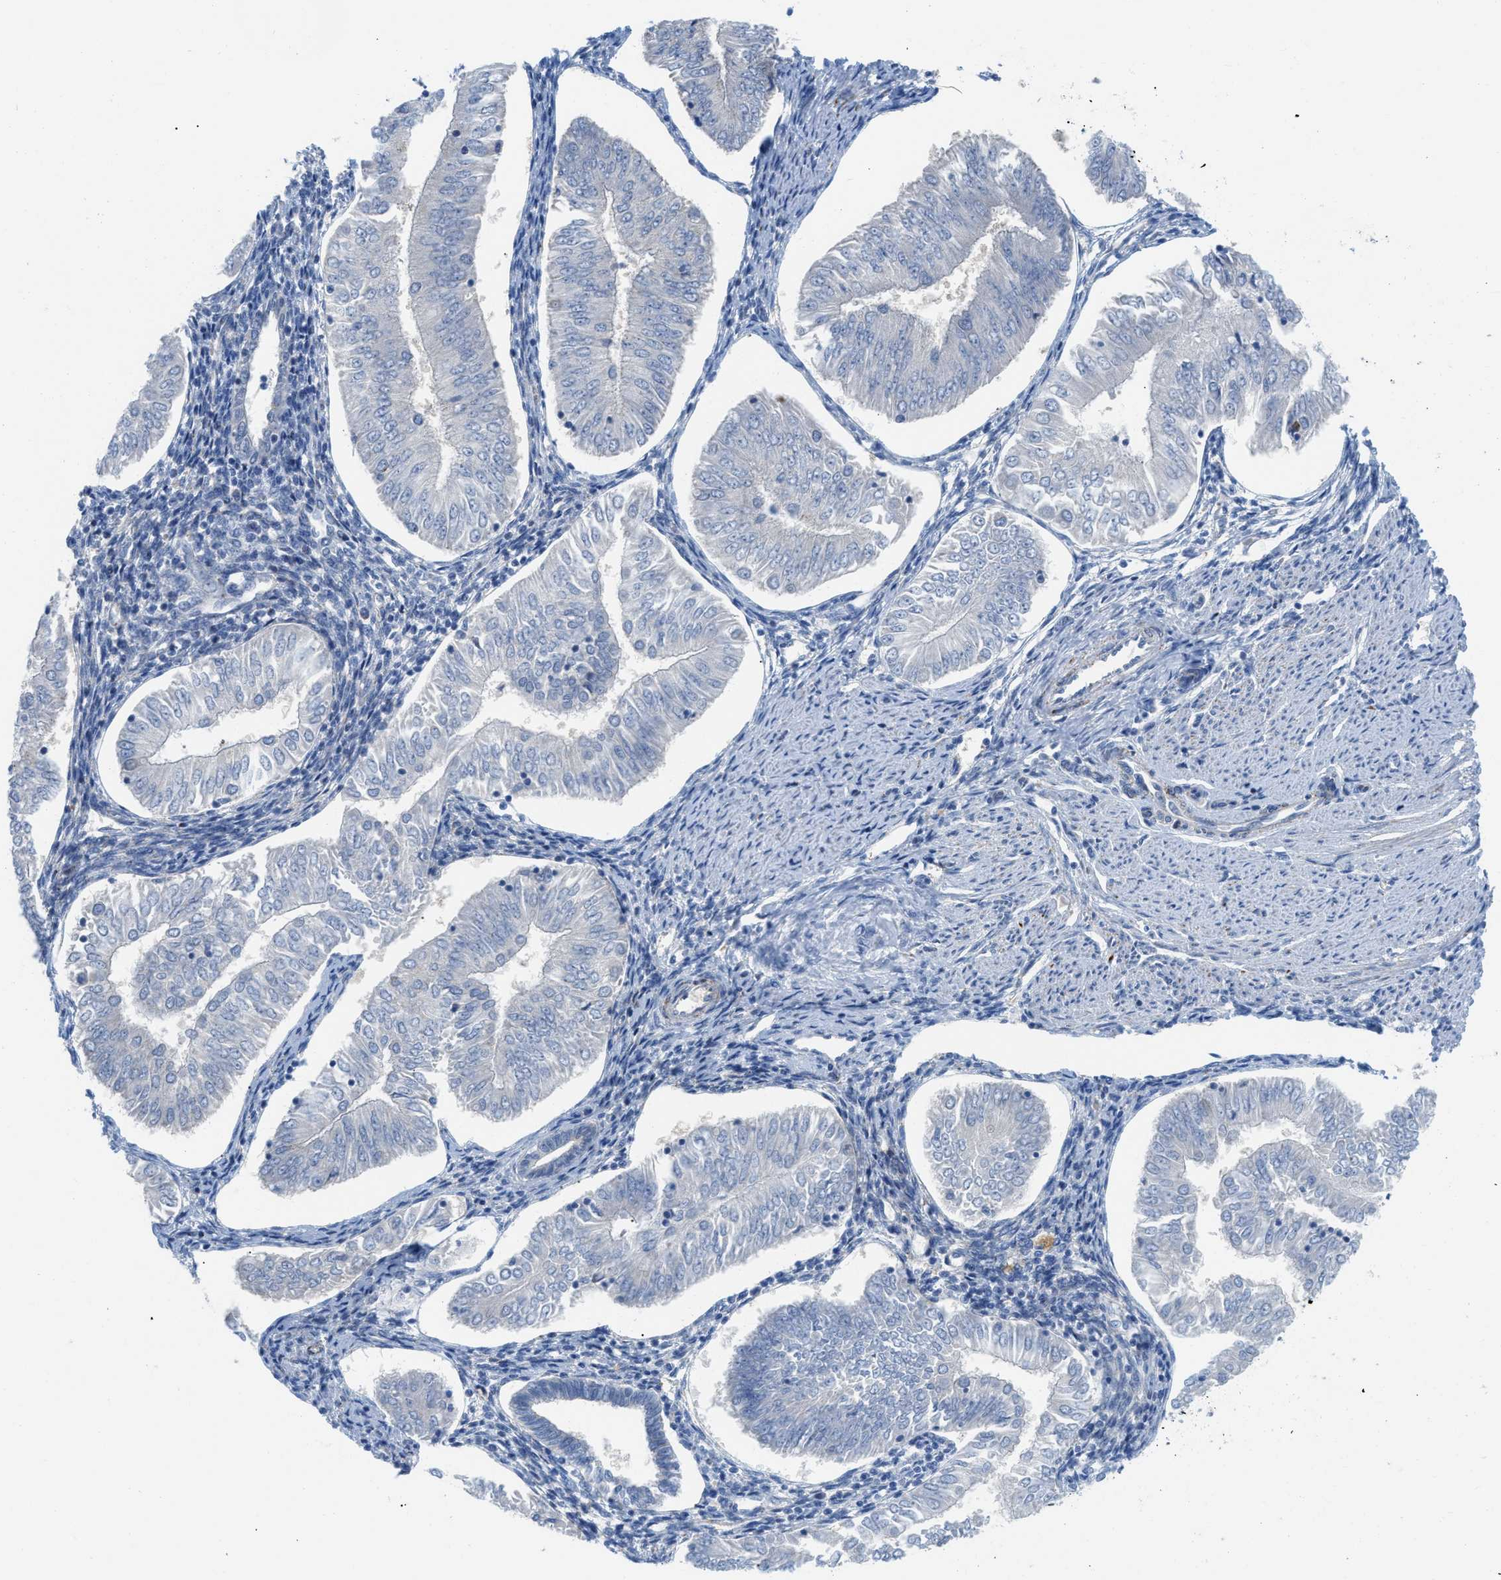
{"staining": {"intensity": "negative", "quantity": "none", "location": "none"}, "tissue": "endometrial cancer", "cell_type": "Tumor cells", "image_type": "cancer", "snomed": [{"axis": "morphology", "description": "Adenocarcinoma, NOS"}, {"axis": "topography", "description": "Endometrium"}], "caption": "An immunohistochemistry (IHC) image of endometrial cancer (adenocarcinoma) is shown. There is no staining in tumor cells of endometrial cancer (adenocarcinoma). (Immunohistochemistry, brightfield microscopy, high magnification).", "gene": "RBBP9", "patient": {"sex": "female", "age": 53}}